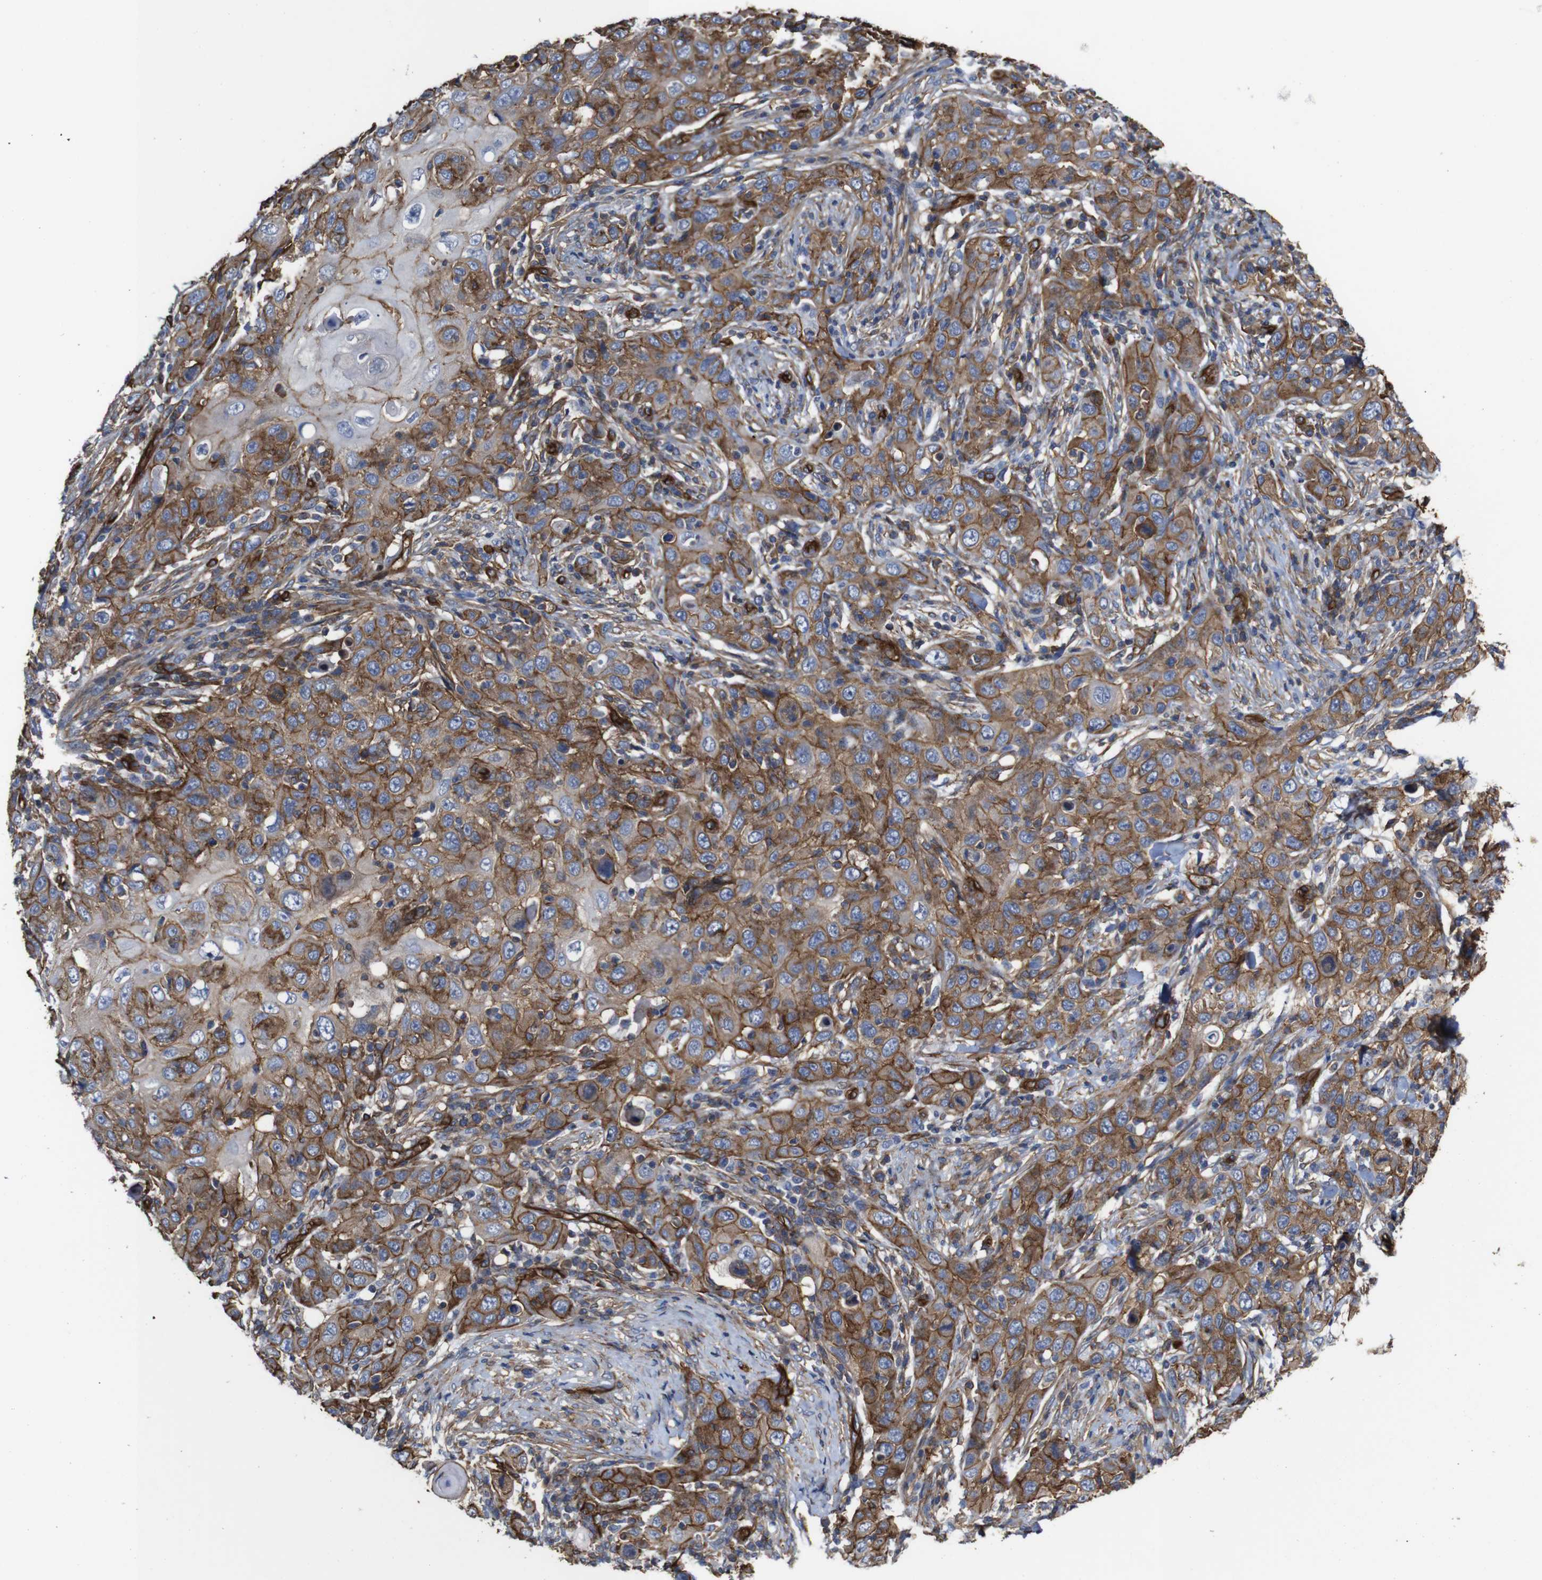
{"staining": {"intensity": "moderate", "quantity": ">75%", "location": "cytoplasmic/membranous"}, "tissue": "skin cancer", "cell_type": "Tumor cells", "image_type": "cancer", "snomed": [{"axis": "morphology", "description": "Squamous cell carcinoma, NOS"}, {"axis": "topography", "description": "Skin"}], "caption": "Skin cancer stained with a brown dye displays moderate cytoplasmic/membranous positive positivity in approximately >75% of tumor cells.", "gene": "SPTBN1", "patient": {"sex": "female", "age": 88}}